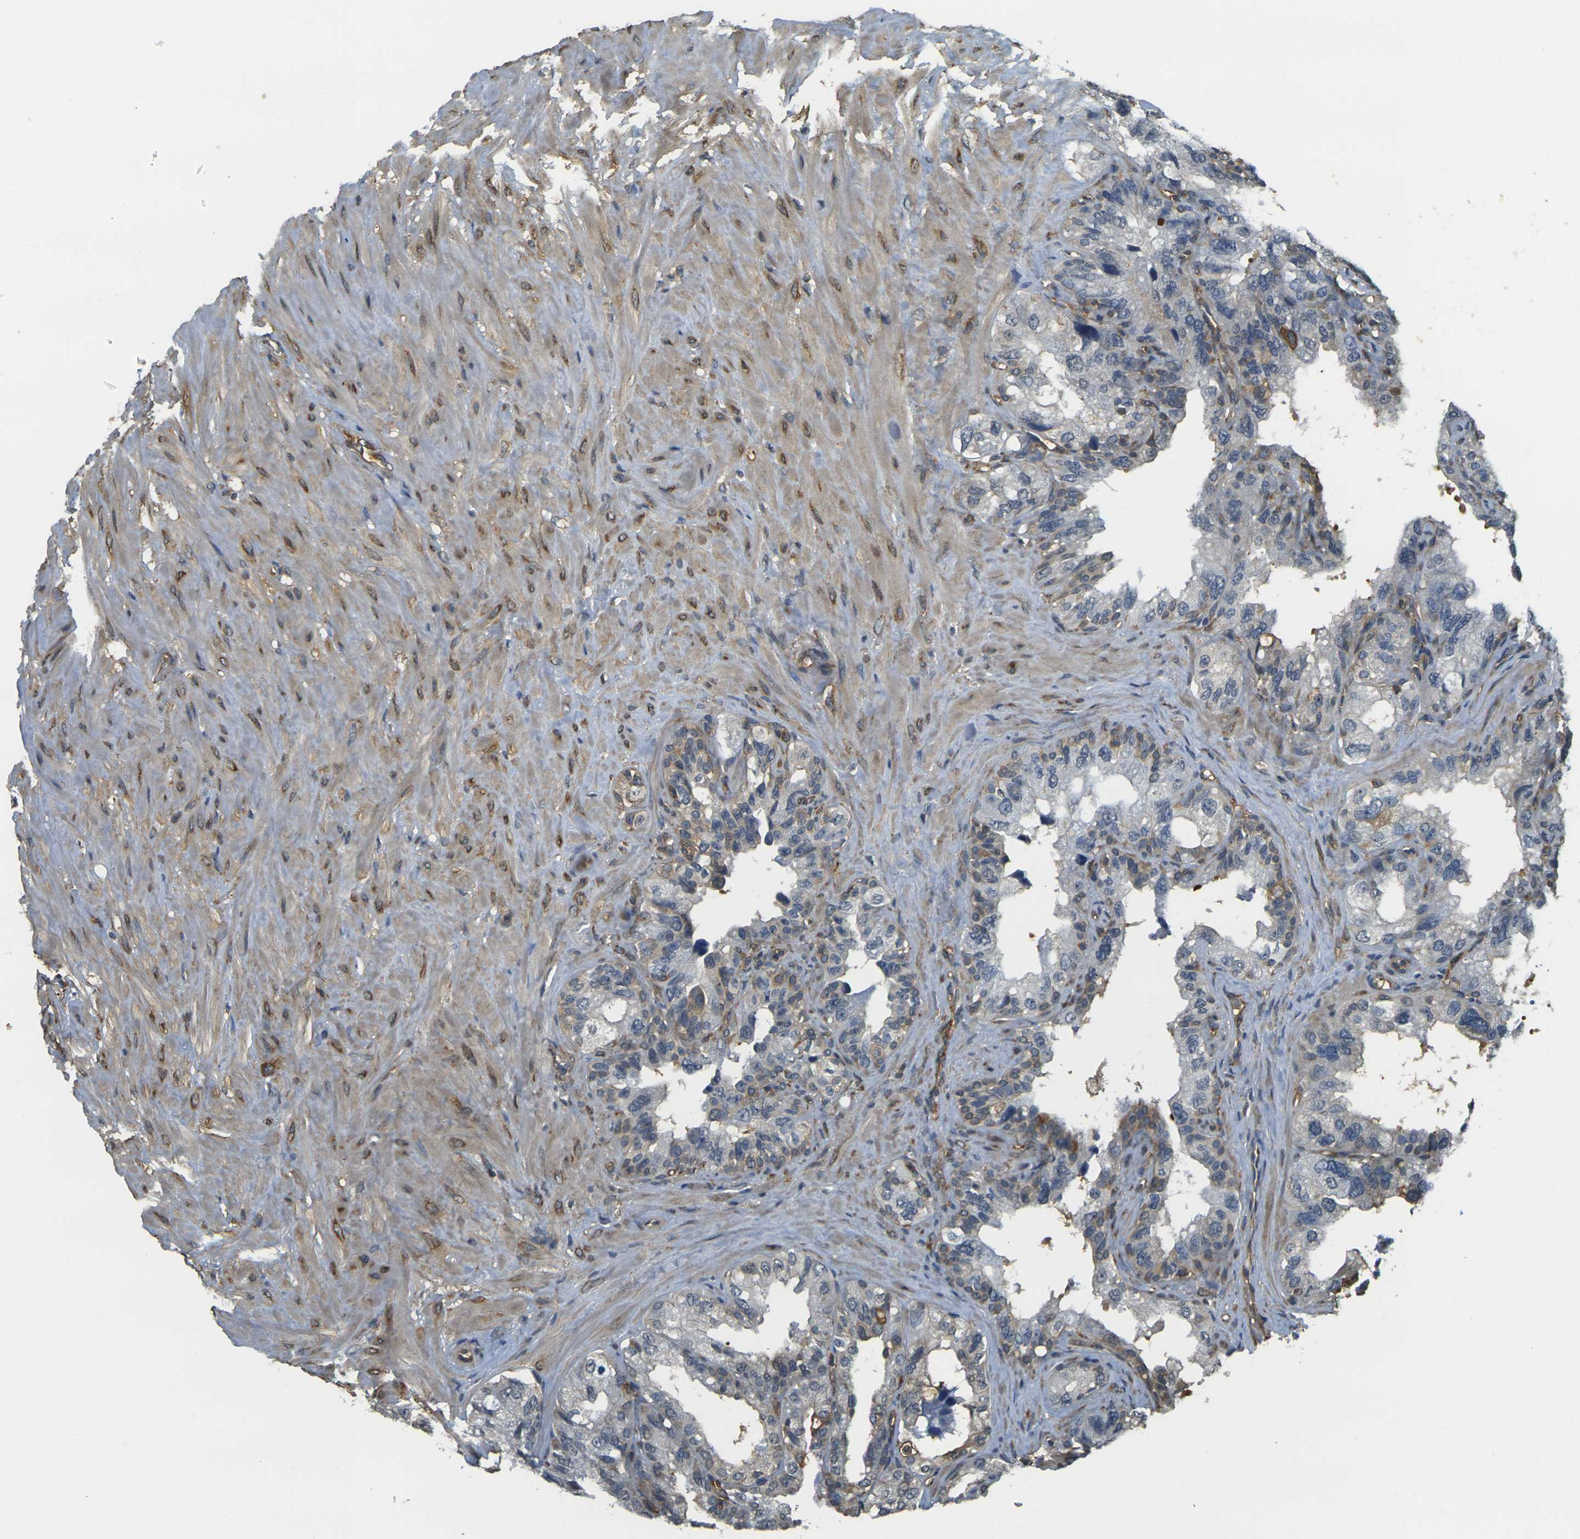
{"staining": {"intensity": "moderate", "quantity": "<25%", "location": "cytoplasmic/membranous"}, "tissue": "seminal vesicle", "cell_type": "Glandular cells", "image_type": "normal", "snomed": [{"axis": "morphology", "description": "Normal tissue, NOS"}, {"axis": "topography", "description": "Seminal veicle"}], "caption": "This photomicrograph displays benign seminal vesicle stained with IHC to label a protein in brown. The cytoplasmic/membranous of glandular cells show moderate positivity for the protein. Nuclei are counter-stained blue.", "gene": "CAST", "patient": {"sex": "male", "age": 68}}